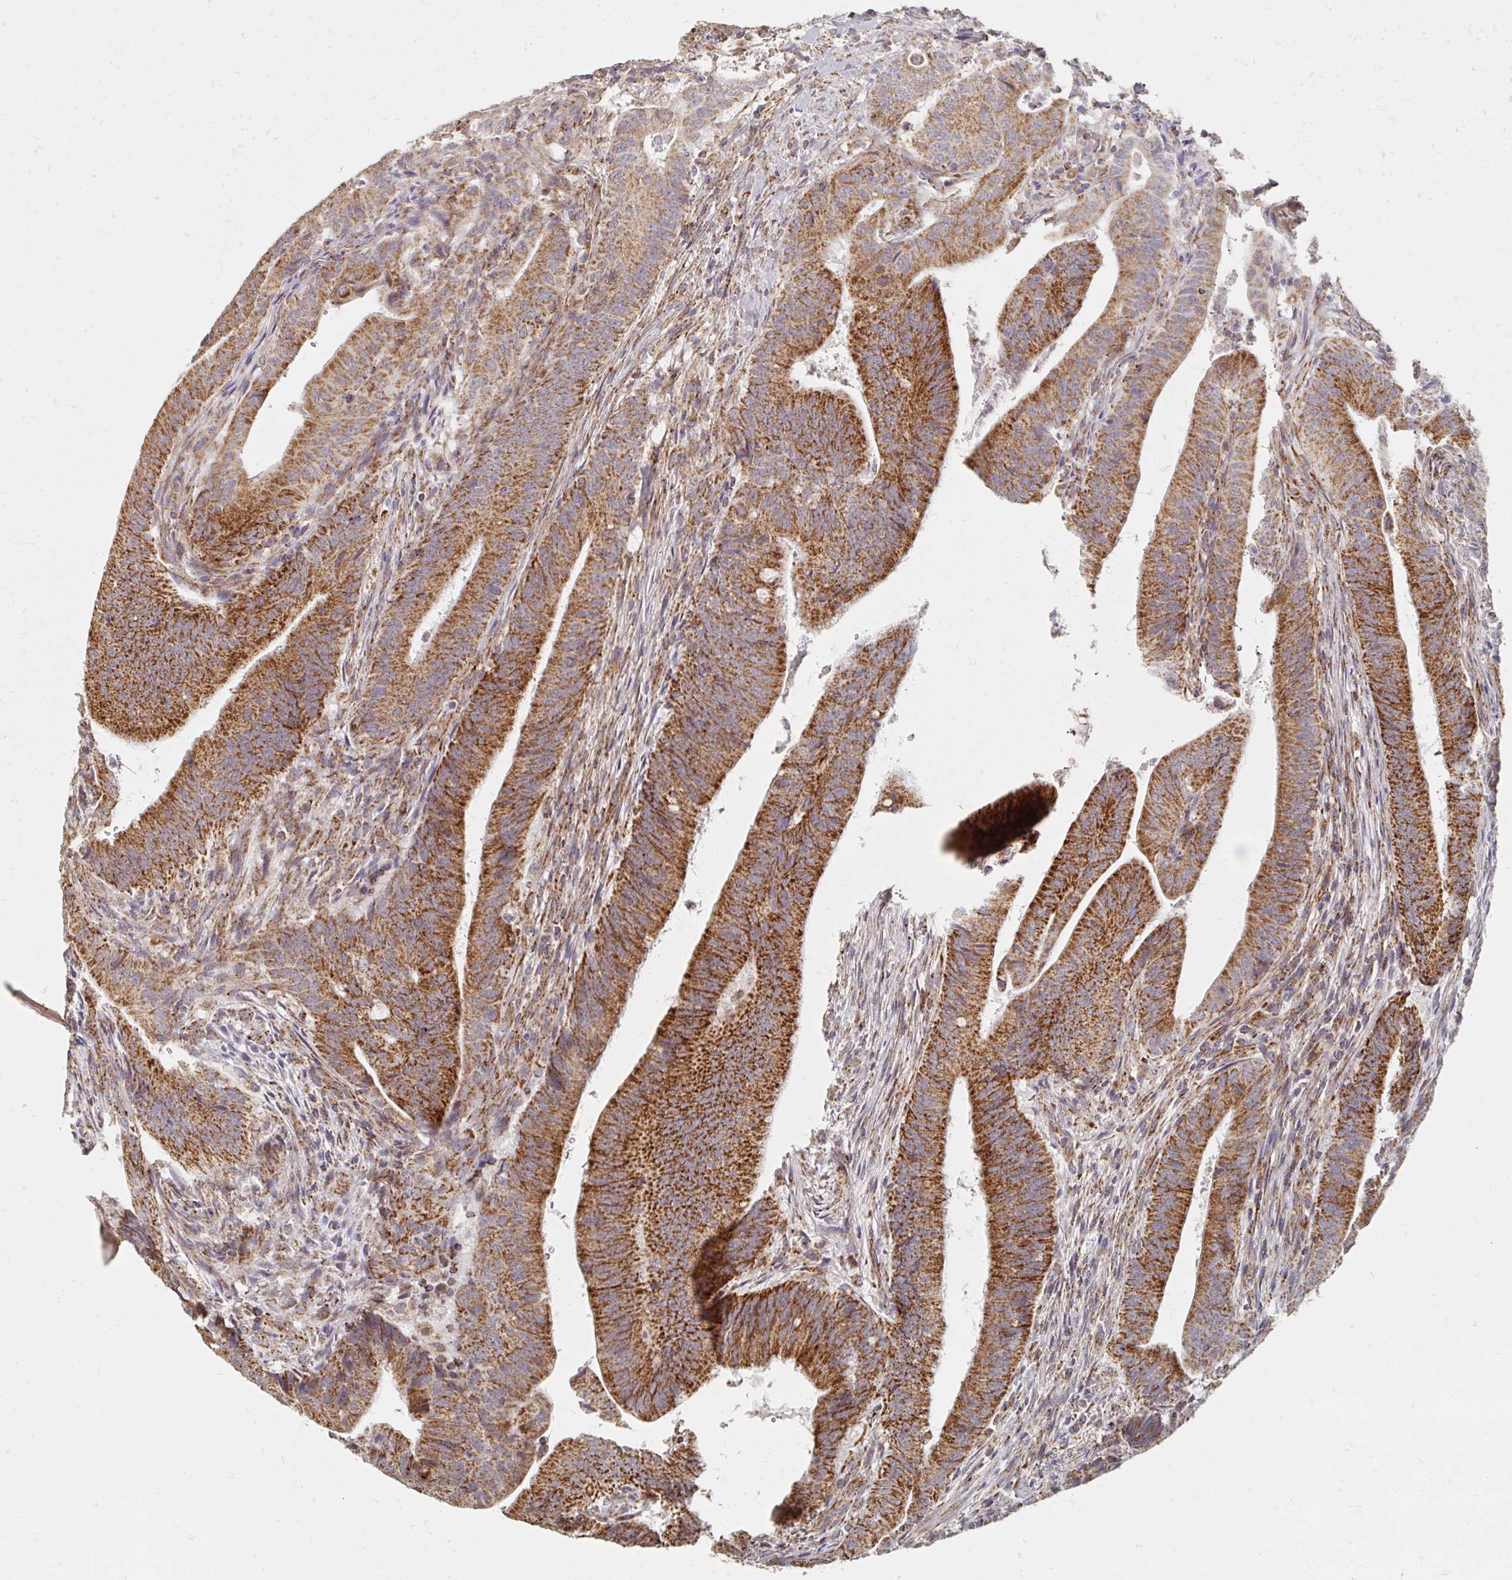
{"staining": {"intensity": "strong", "quantity": ">75%", "location": "cytoplasmic/membranous"}, "tissue": "colorectal cancer", "cell_type": "Tumor cells", "image_type": "cancer", "snomed": [{"axis": "morphology", "description": "Adenocarcinoma, NOS"}, {"axis": "topography", "description": "Colon"}], "caption": "IHC of human colorectal cancer displays high levels of strong cytoplasmic/membranous expression in approximately >75% of tumor cells.", "gene": "MAVS", "patient": {"sex": "female", "age": 43}}